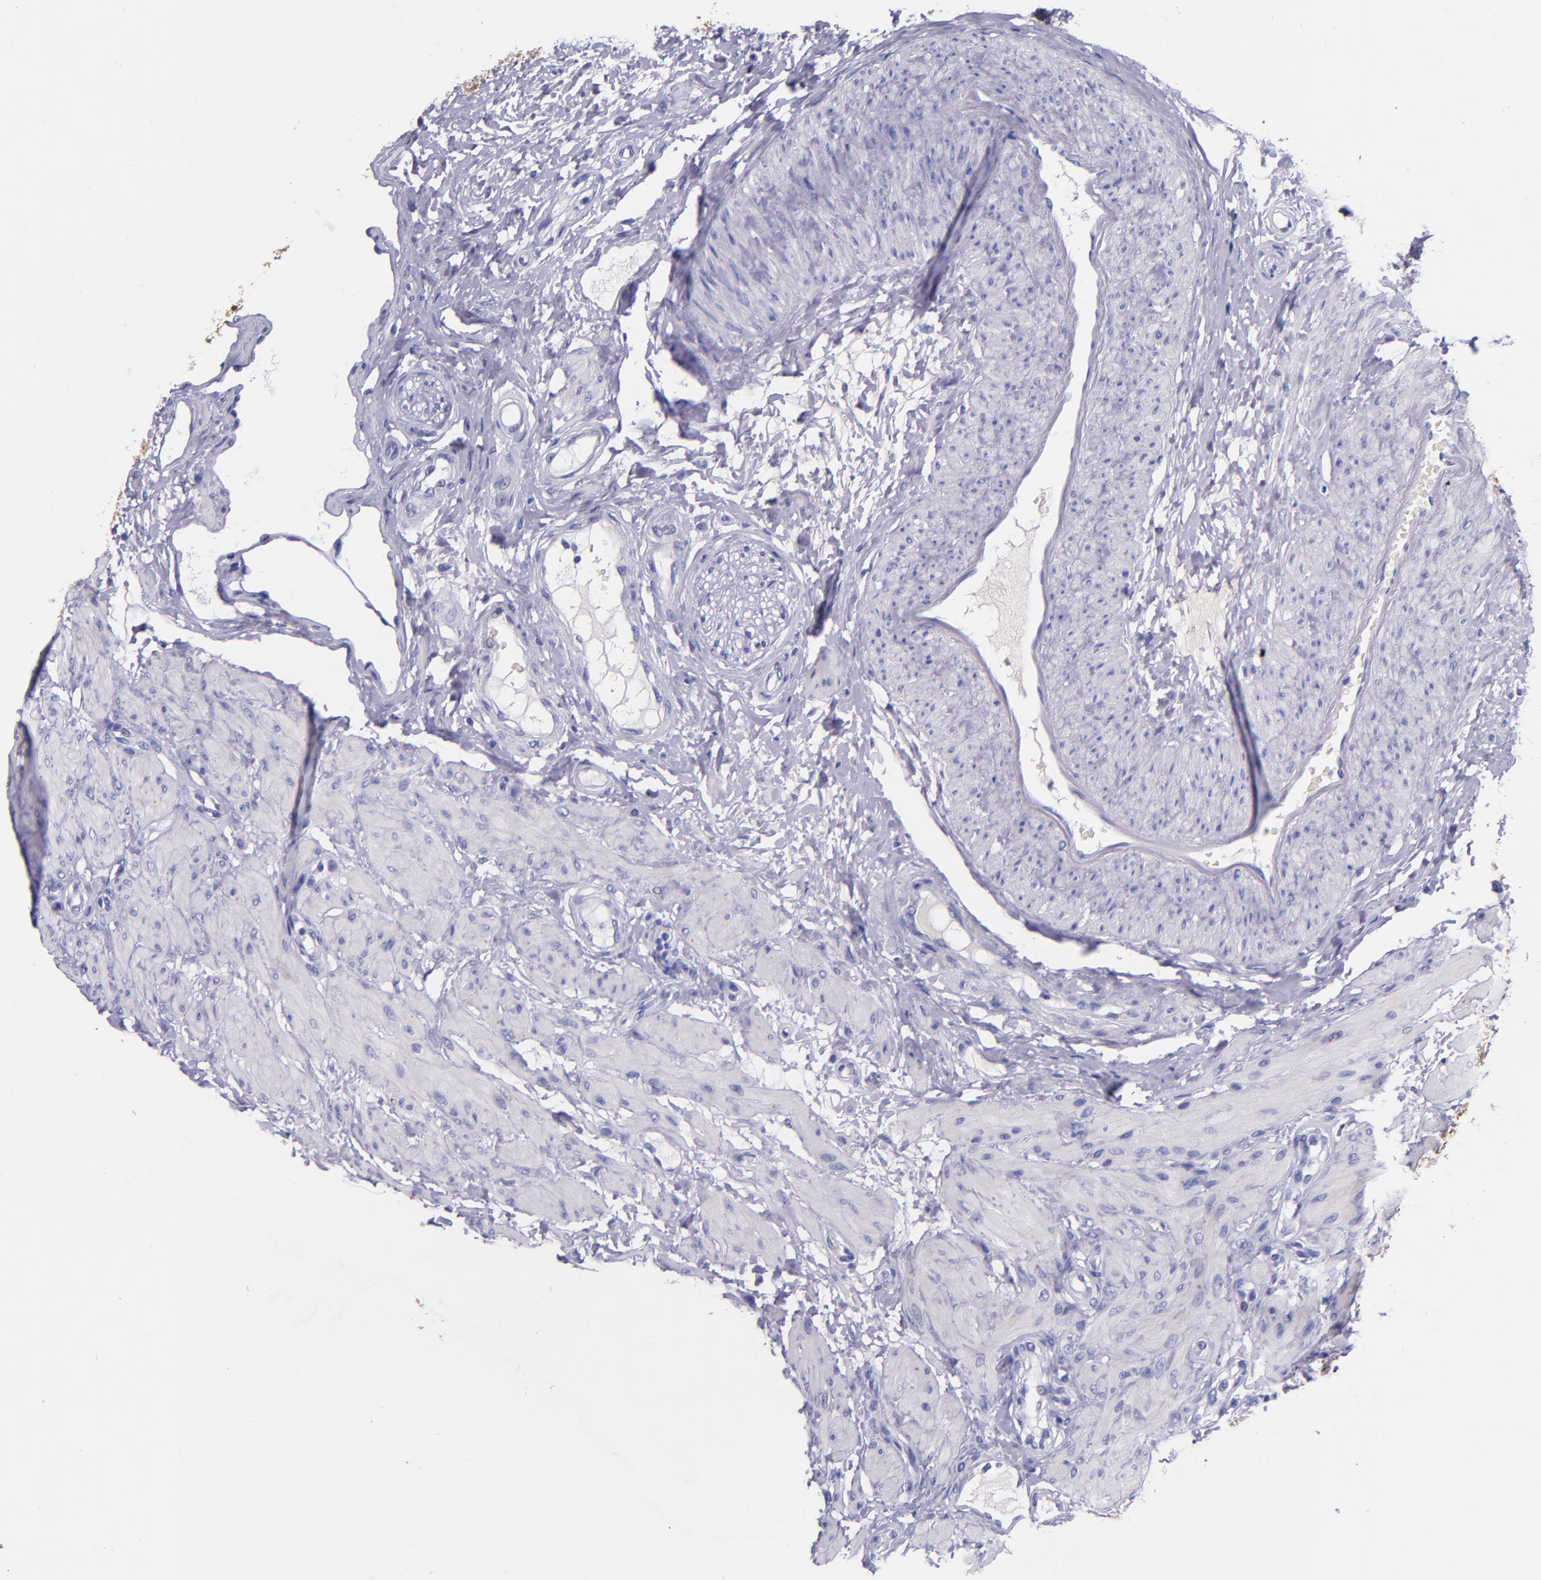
{"staining": {"intensity": "moderate", "quantity": ">75%", "location": "cytoplasmic/membranous"}, "tissue": "epididymis", "cell_type": "Glandular cells", "image_type": "normal", "snomed": [{"axis": "morphology", "description": "Normal tissue, NOS"}, {"axis": "topography", "description": "Epididymis"}], "caption": "Immunohistochemistry (IHC) of normal human epididymis exhibits medium levels of moderate cytoplasmic/membranous expression in about >75% of glandular cells.", "gene": "KRT4", "patient": {"sex": "male", "age": 68}}